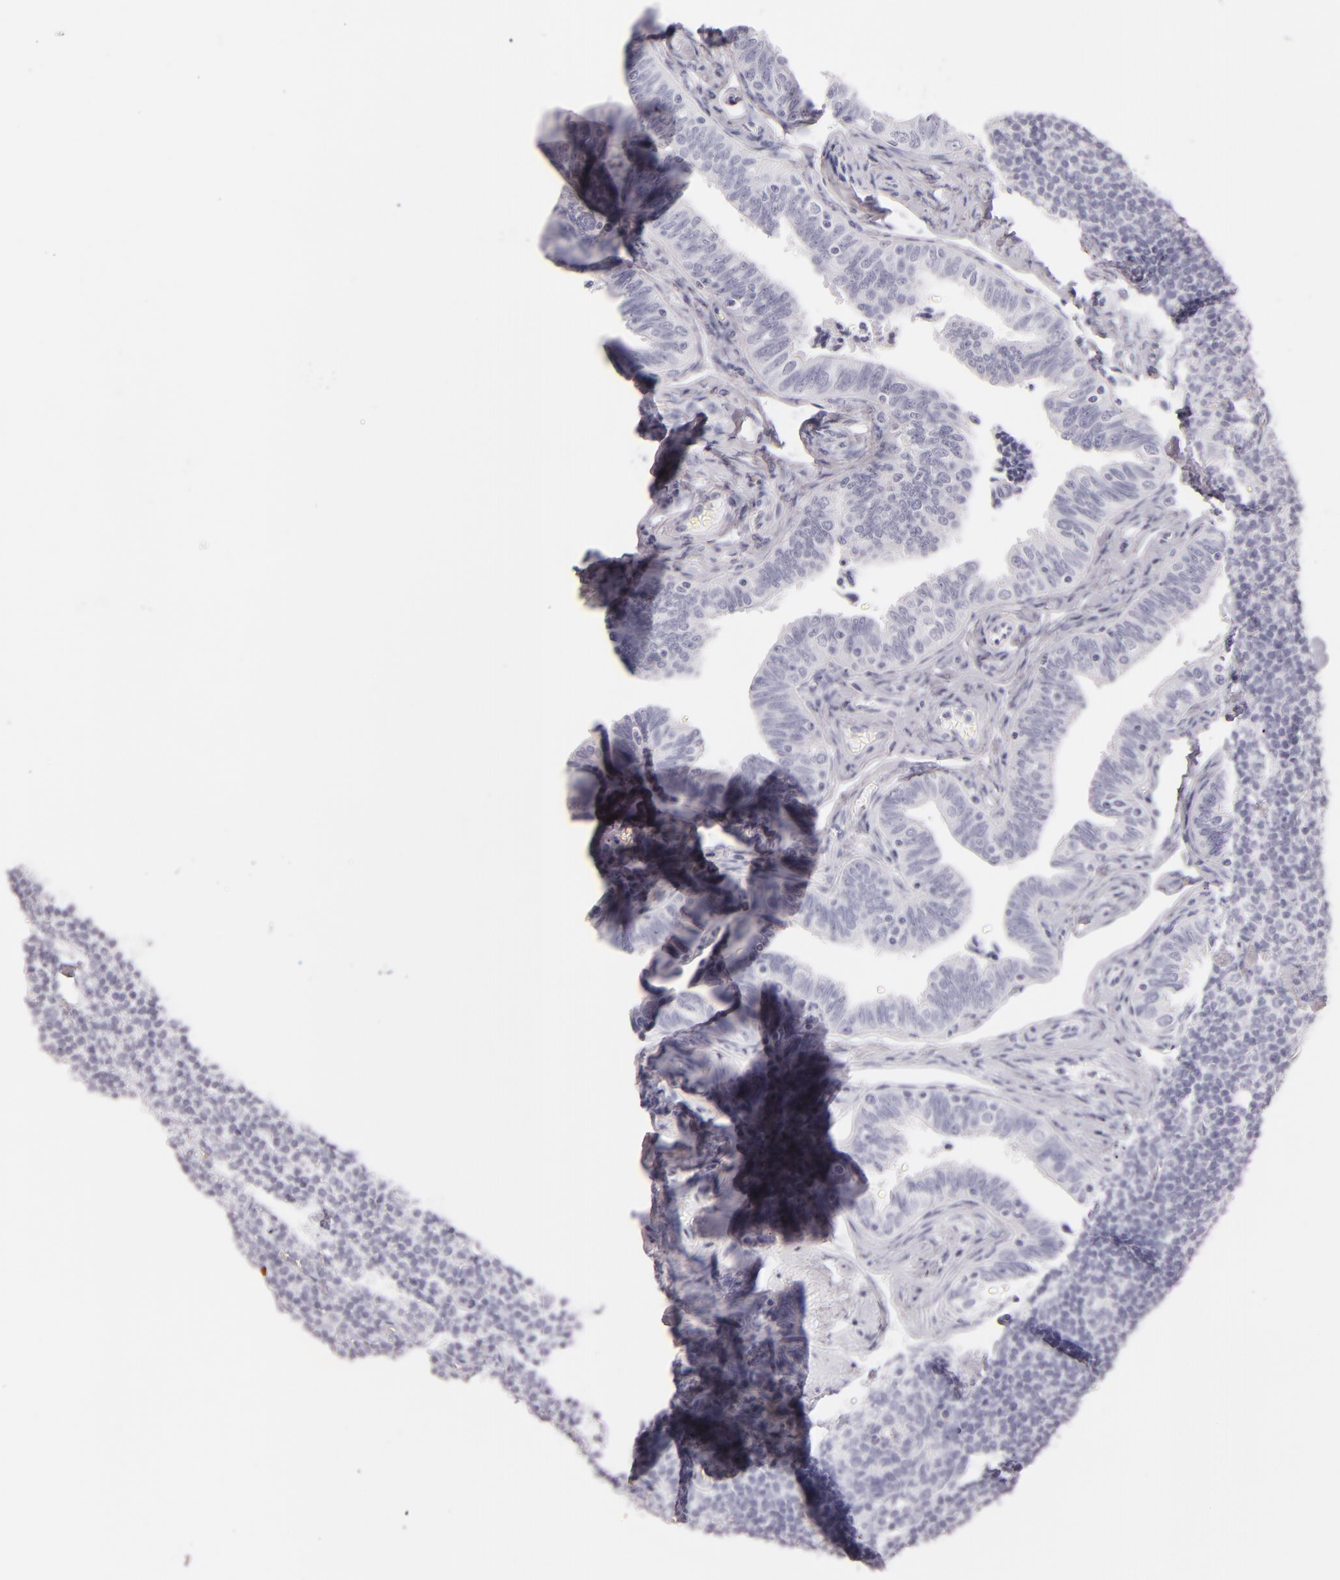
{"staining": {"intensity": "negative", "quantity": "none", "location": "none"}, "tissue": "fallopian tube", "cell_type": "Glandular cells", "image_type": "normal", "snomed": [{"axis": "morphology", "description": "Normal tissue, NOS"}, {"axis": "topography", "description": "Fallopian tube"}, {"axis": "topography", "description": "Ovary"}], "caption": "A photomicrograph of fallopian tube stained for a protein reveals no brown staining in glandular cells.", "gene": "FABP1", "patient": {"sex": "female", "age": 69}}